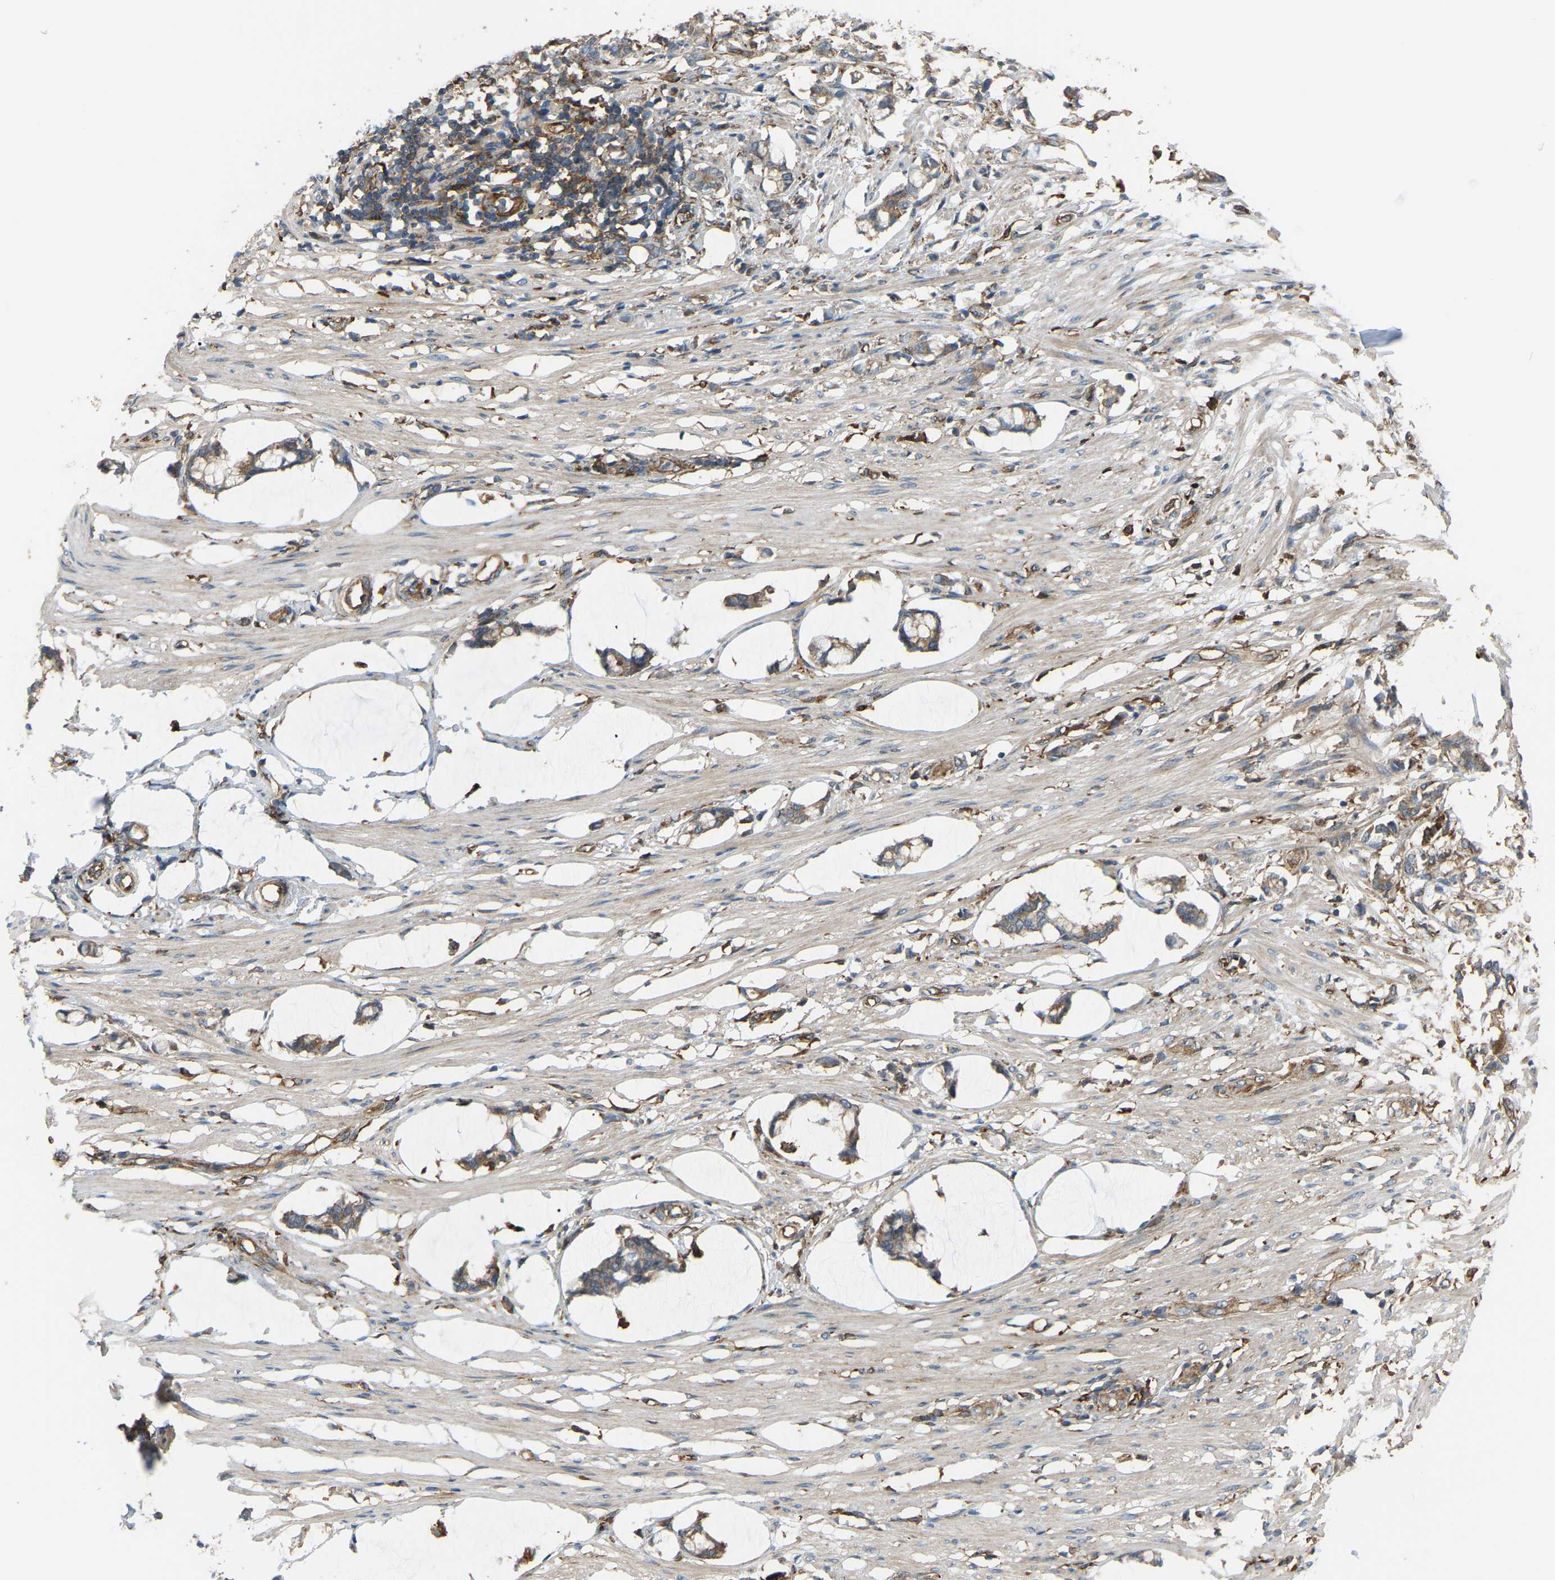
{"staining": {"intensity": "weak", "quantity": "<25%", "location": "cytoplasmic/membranous"}, "tissue": "smooth muscle", "cell_type": "Smooth muscle cells", "image_type": "normal", "snomed": [{"axis": "morphology", "description": "Normal tissue, NOS"}, {"axis": "morphology", "description": "Adenocarcinoma, NOS"}, {"axis": "topography", "description": "Smooth muscle"}, {"axis": "topography", "description": "Colon"}], "caption": "Immunohistochemistry (IHC) of unremarkable smooth muscle demonstrates no expression in smooth muscle cells. (DAB (3,3'-diaminobenzidine) immunohistochemistry (IHC) with hematoxylin counter stain).", "gene": "PICALM", "patient": {"sex": "male", "age": 14}}